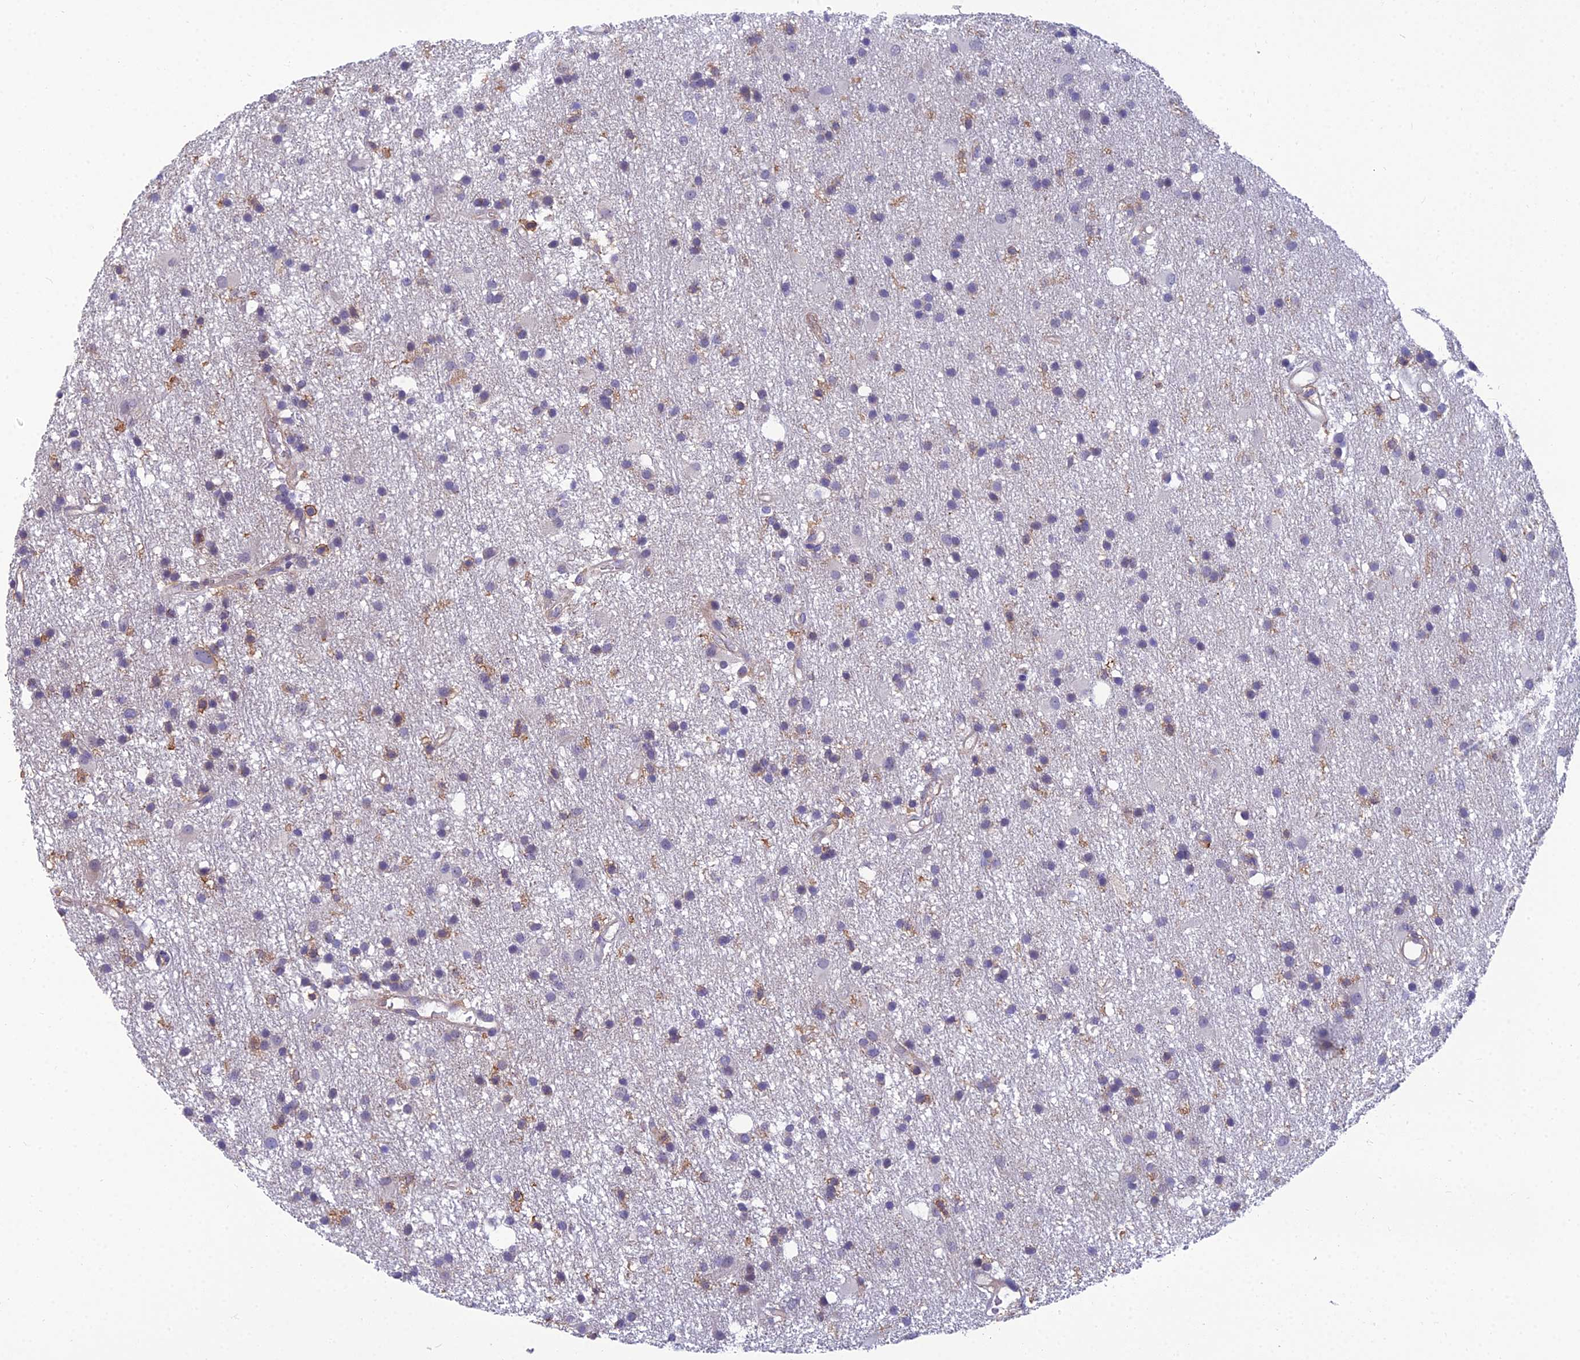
{"staining": {"intensity": "negative", "quantity": "none", "location": "none"}, "tissue": "glioma", "cell_type": "Tumor cells", "image_type": "cancer", "snomed": [{"axis": "morphology", "description": "Glioma, malignant, High grade"}, {"axis": "topography", "description": "Brain"}], "caption": "There is no significant expression in tumor cells of glioma.", "gene": "PPP1R18", "patient": {"sex": "male", "age": 77}}